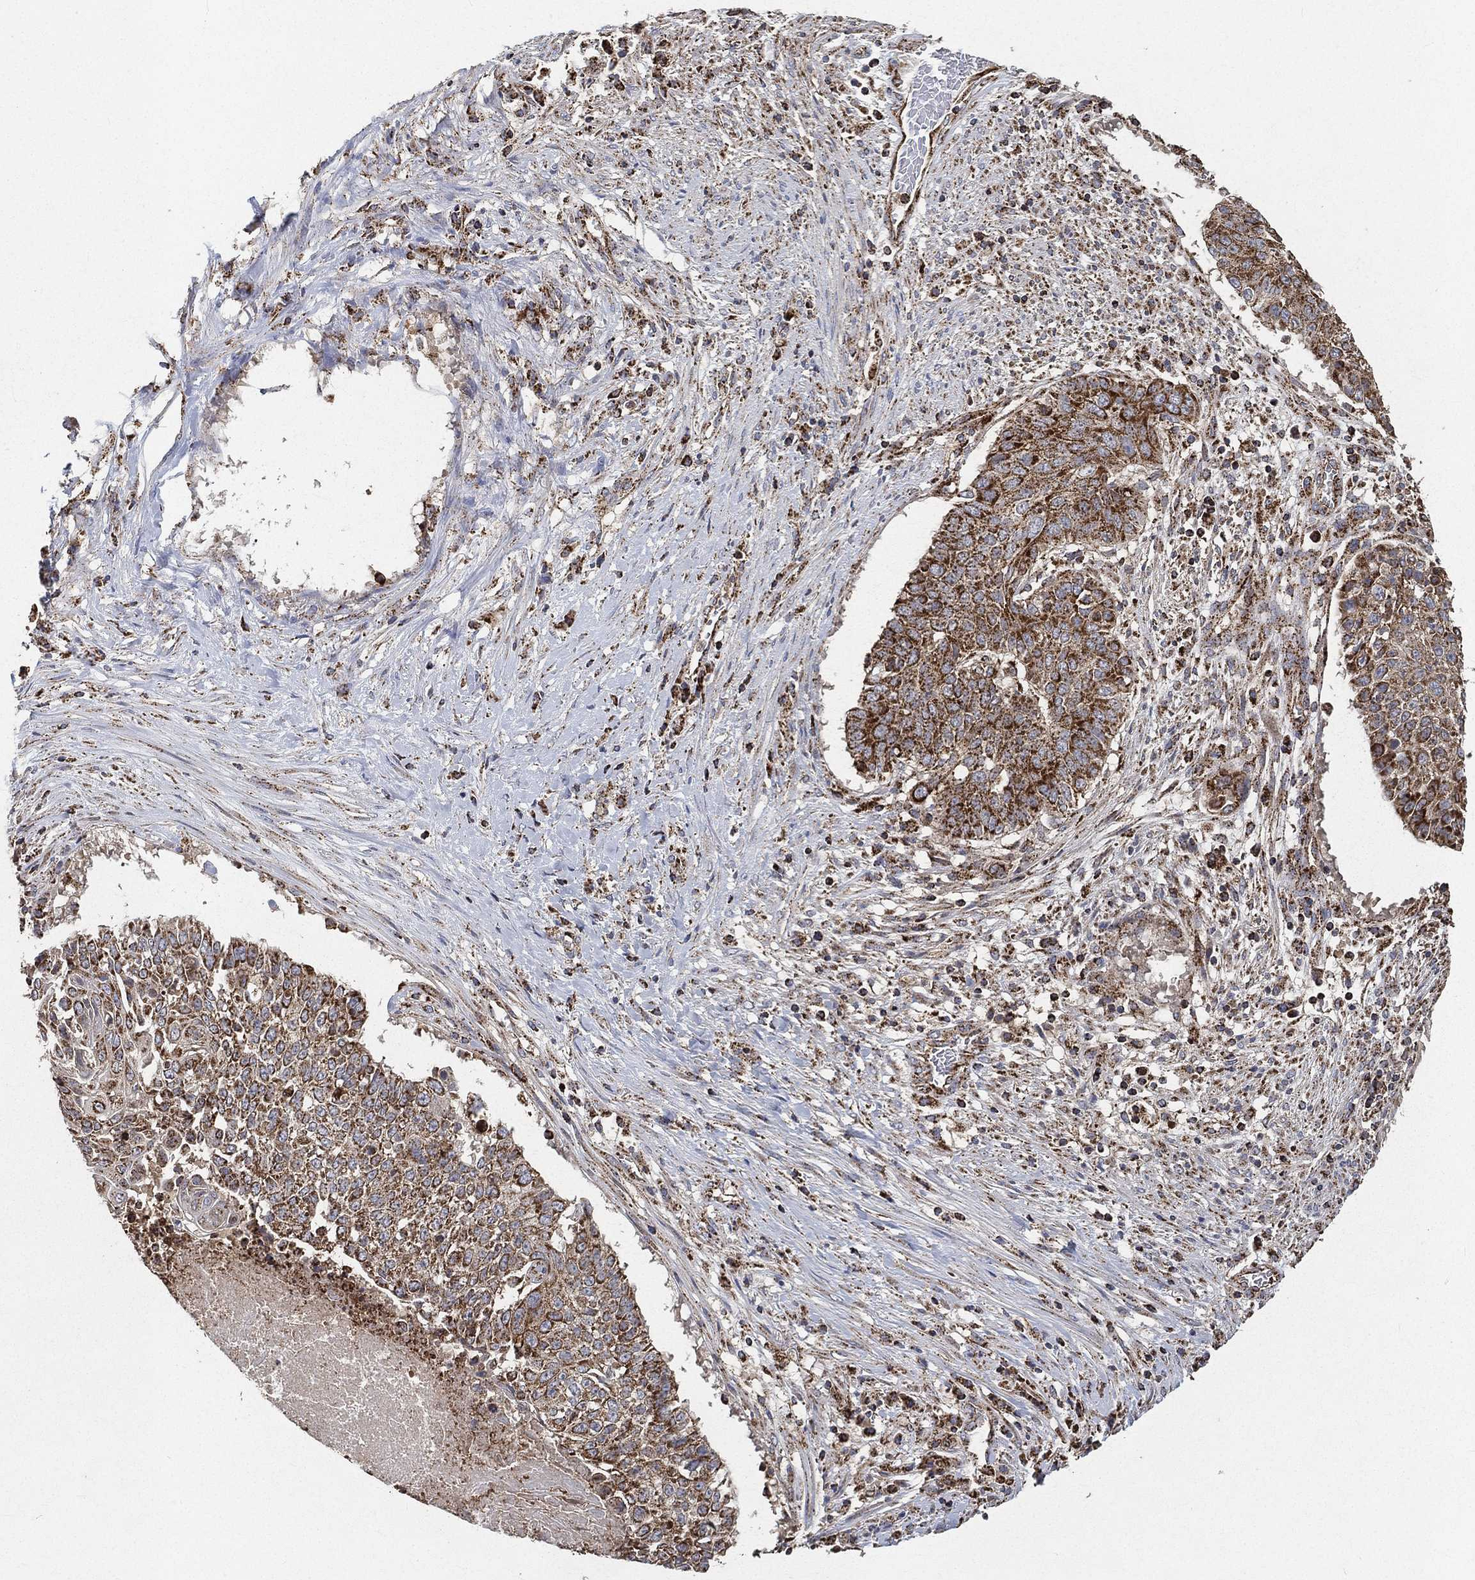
{"staining": {"intensity": "strong", "quantity": ">75%", "location": "cytoplasmic/membranous"}, "tissue": "lung cancer", "cell_type": "Tumor cells", "image_type": "cancer", "snomed": [{"axis": "morphology", "description": "Squamous cell carcinoma, NOS"}, {"axis": "topography", "description": "Lung"}], "caption": "Immunohistochemistry (IHC) of lung squamous cell carcinoma demonstrates high levels of strong cytoplasmic/membranous expression in about >75% of tumor cells.", "gene": "SLC38A7", "patient": {"sex": "male", "age": 64}}